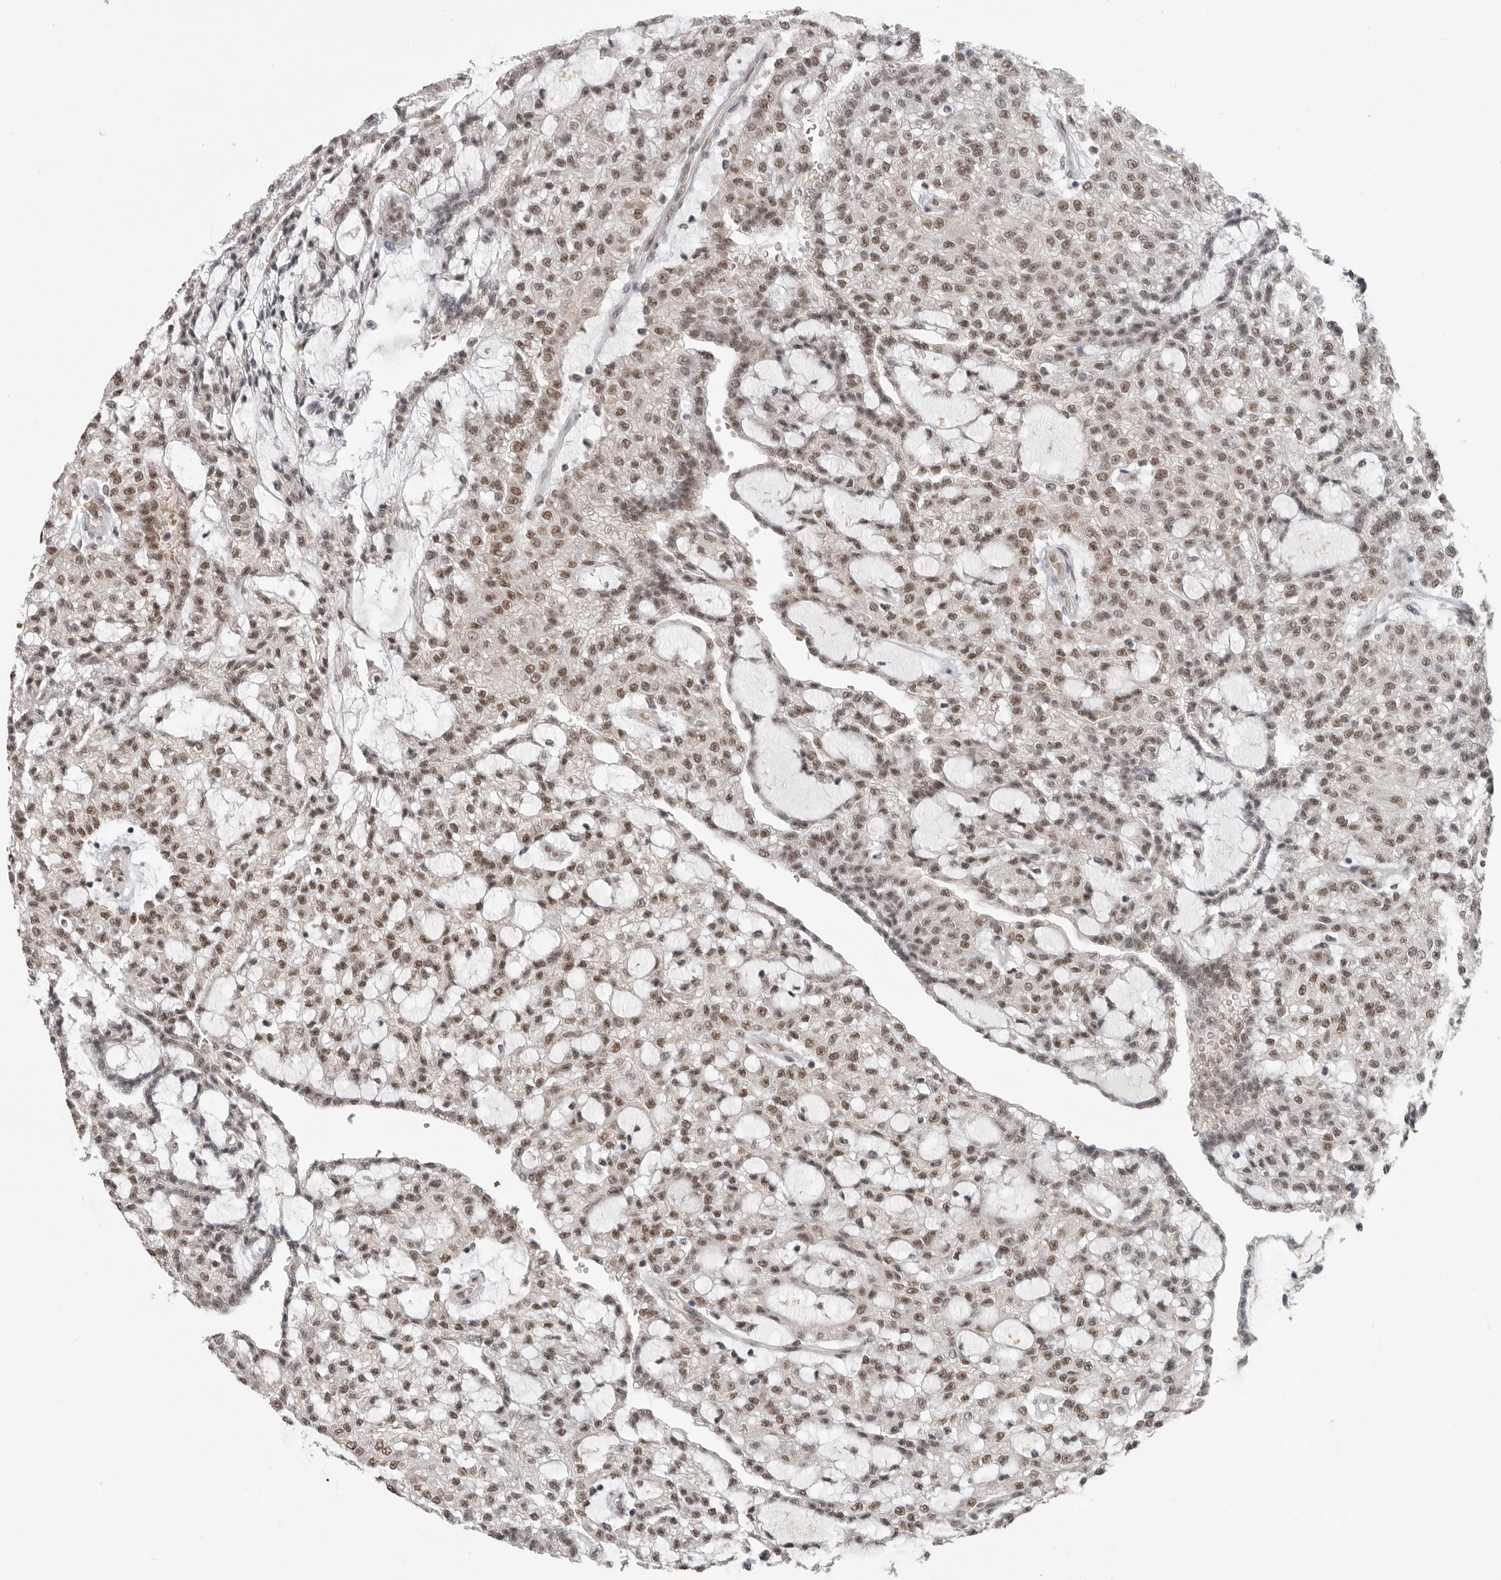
{"staining": {"intensity": "moderate", "quantity": ">75%", "location": "nuclear"}, "tissue": "renal cancer", "cell_type": "Tumor cells", "image_type": "cancer", "snomed": [{"axis": "morphology", "description": "Adenocarcinoma, NOS"}, {"axis": "topography", "description": "Kidney"}], "caption": "The histopathology image exhibits staining of renal adenocarcinoma, revealing moderate nuclear protein positivity (brown color) within tumor cells.", "gene": "PPP1R10", "patient": {"sex": "male", "age": 63}}